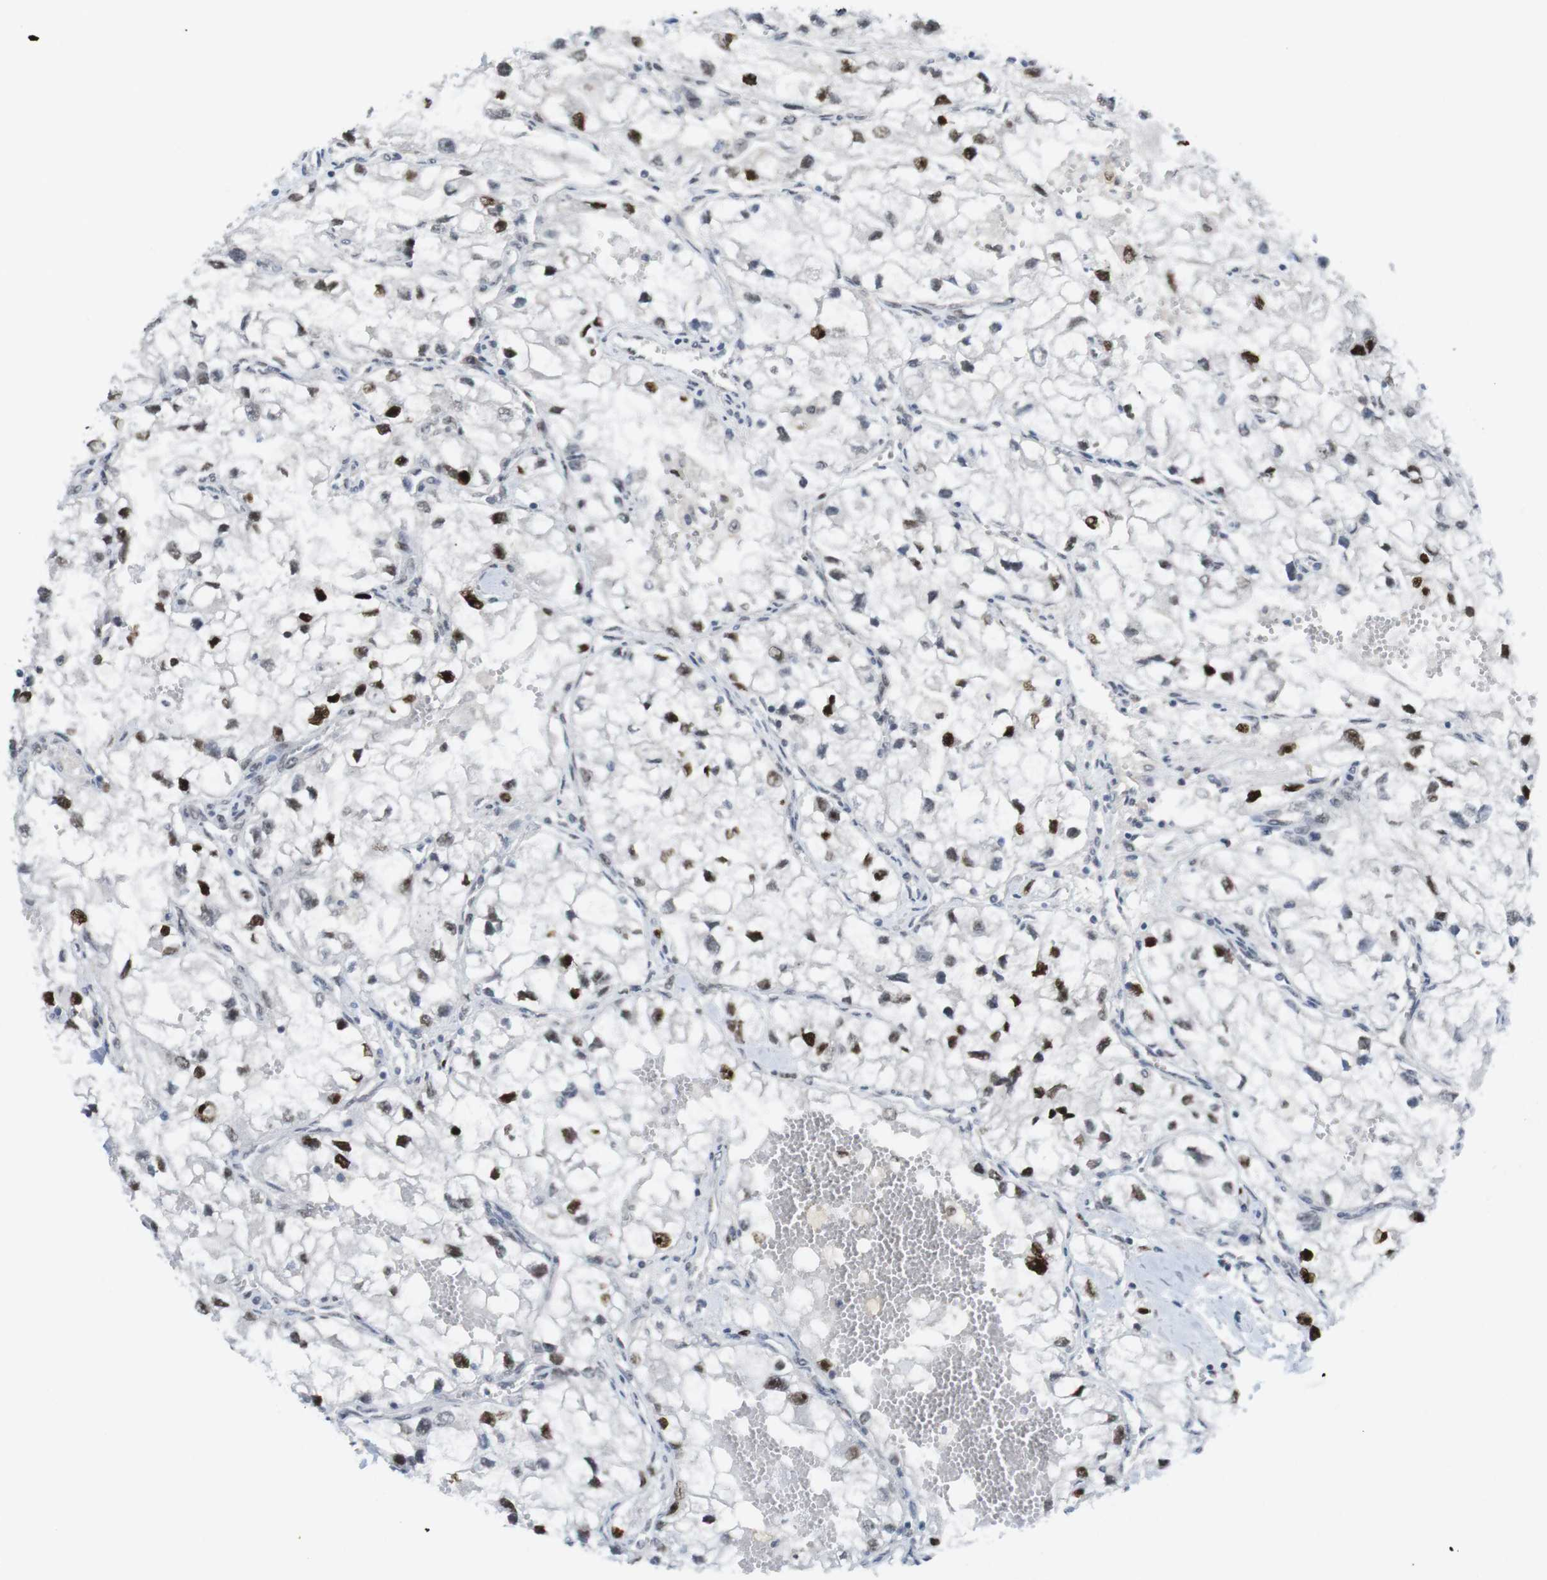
{"staining": {"intensity": "strong", "quantity": "25%-75%", "location": "nuclear"}, "tissue": "renal cancer", "cell_type": "Tumor cells", "image_type": "cancer", "snomed": [{"axis": "morphology", "description": "Adenocarcinoma, NOS"}, {"axis": "topography", "description": "Kidney"}], "caption": "The immunohistochemical stain highlights strong nuclear expression in tumor cells of renal cancer tissue.", "gene": "RCC1", "patient": {"sex": "female", "age": 70}}